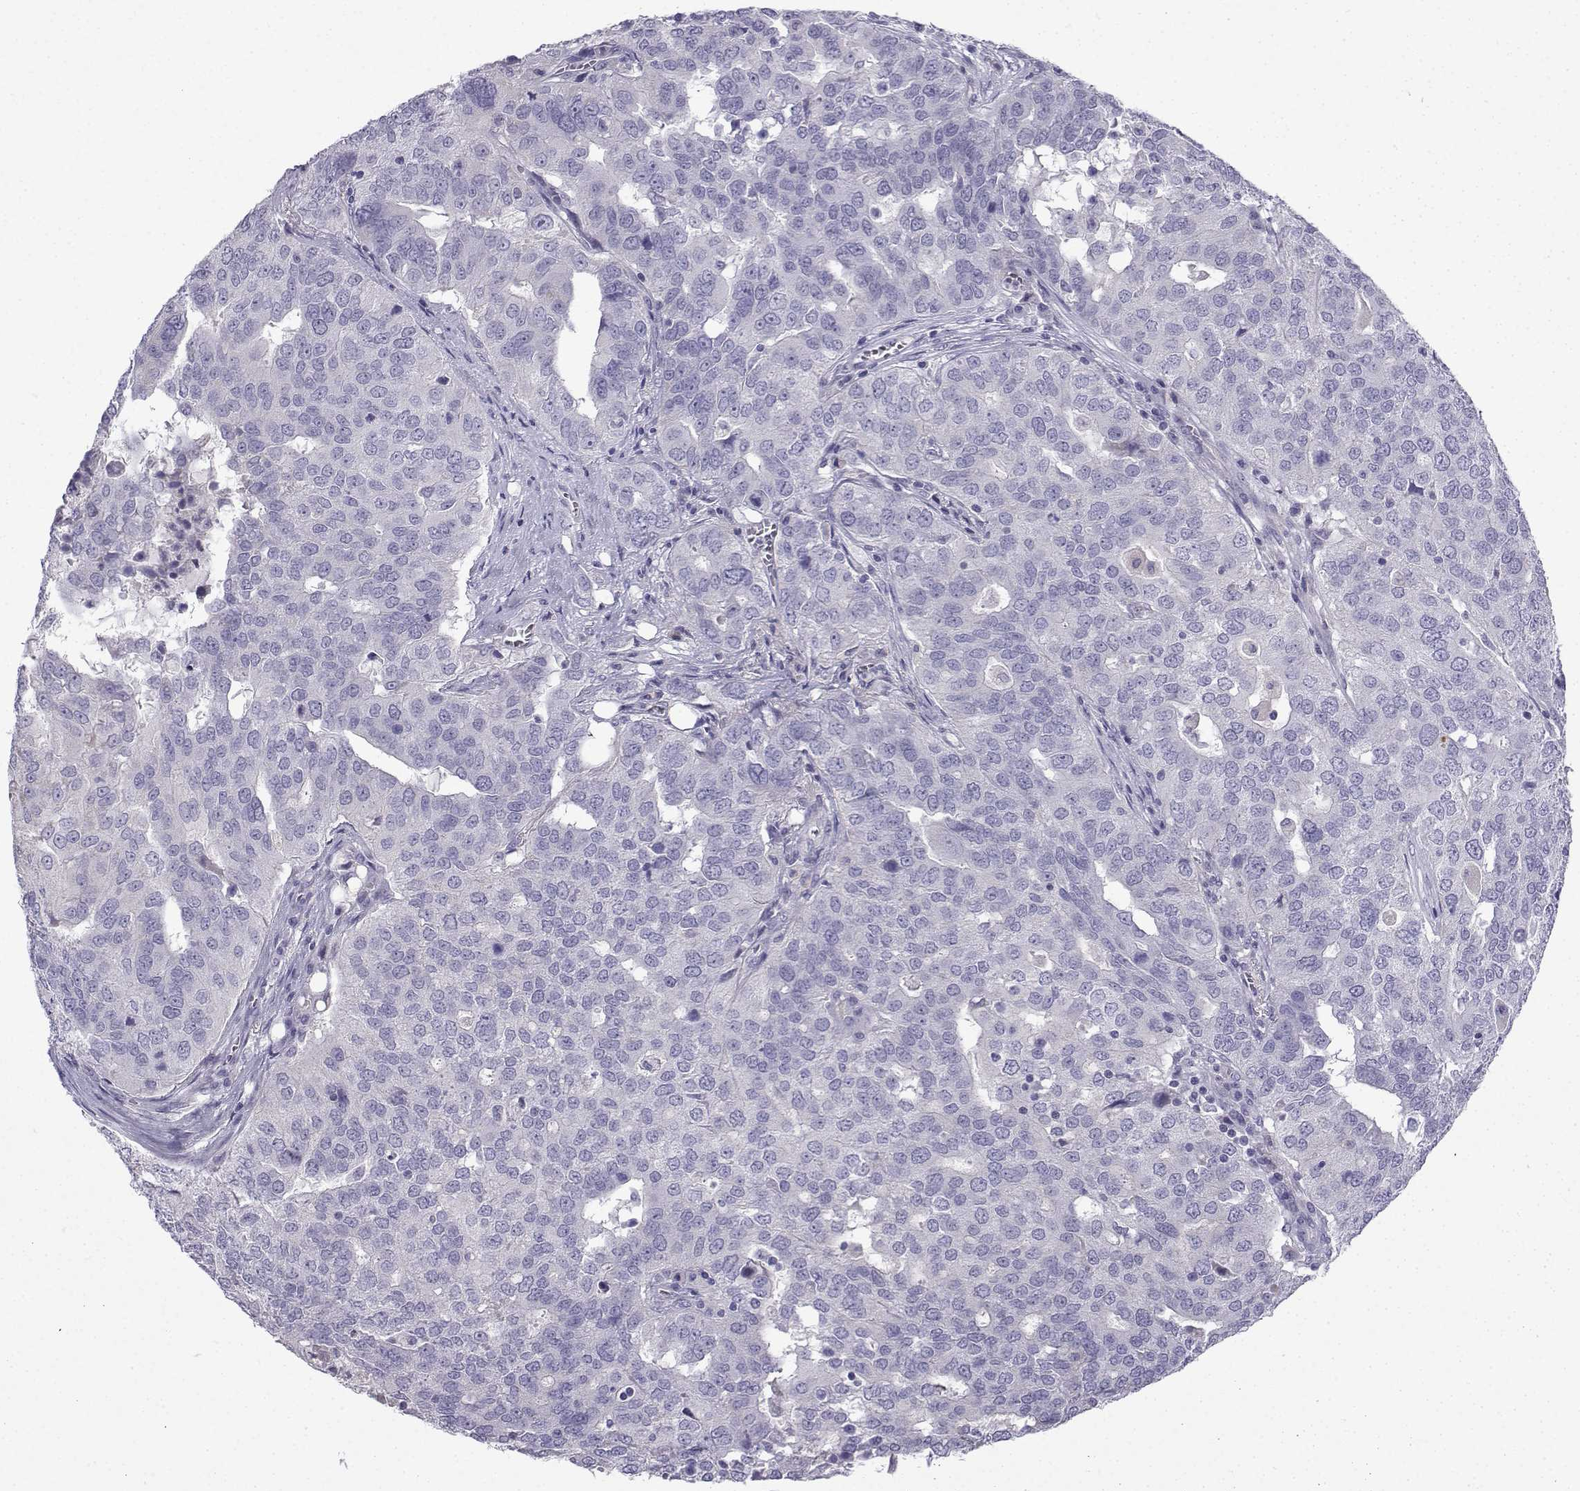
{"staining": {"intensity": "negative", "quantity": "none", "location": "none"}, "tissue": "ovarian cancer", "cell_type": "Tumor cells", "image_type": "cancer", "snomed": [{"axis": "morphology", "description": "Carcinoma, endometroid"}, {"axis": "topography", "description": "Soft tissue"}, {"axis": "topography", "description": "Ovary"}], "caption": "IHC of ovarian cancer displays no staining in tumor cells.", "gene": "SPACA7", "patient": {"sex": "female", "age": 52}}